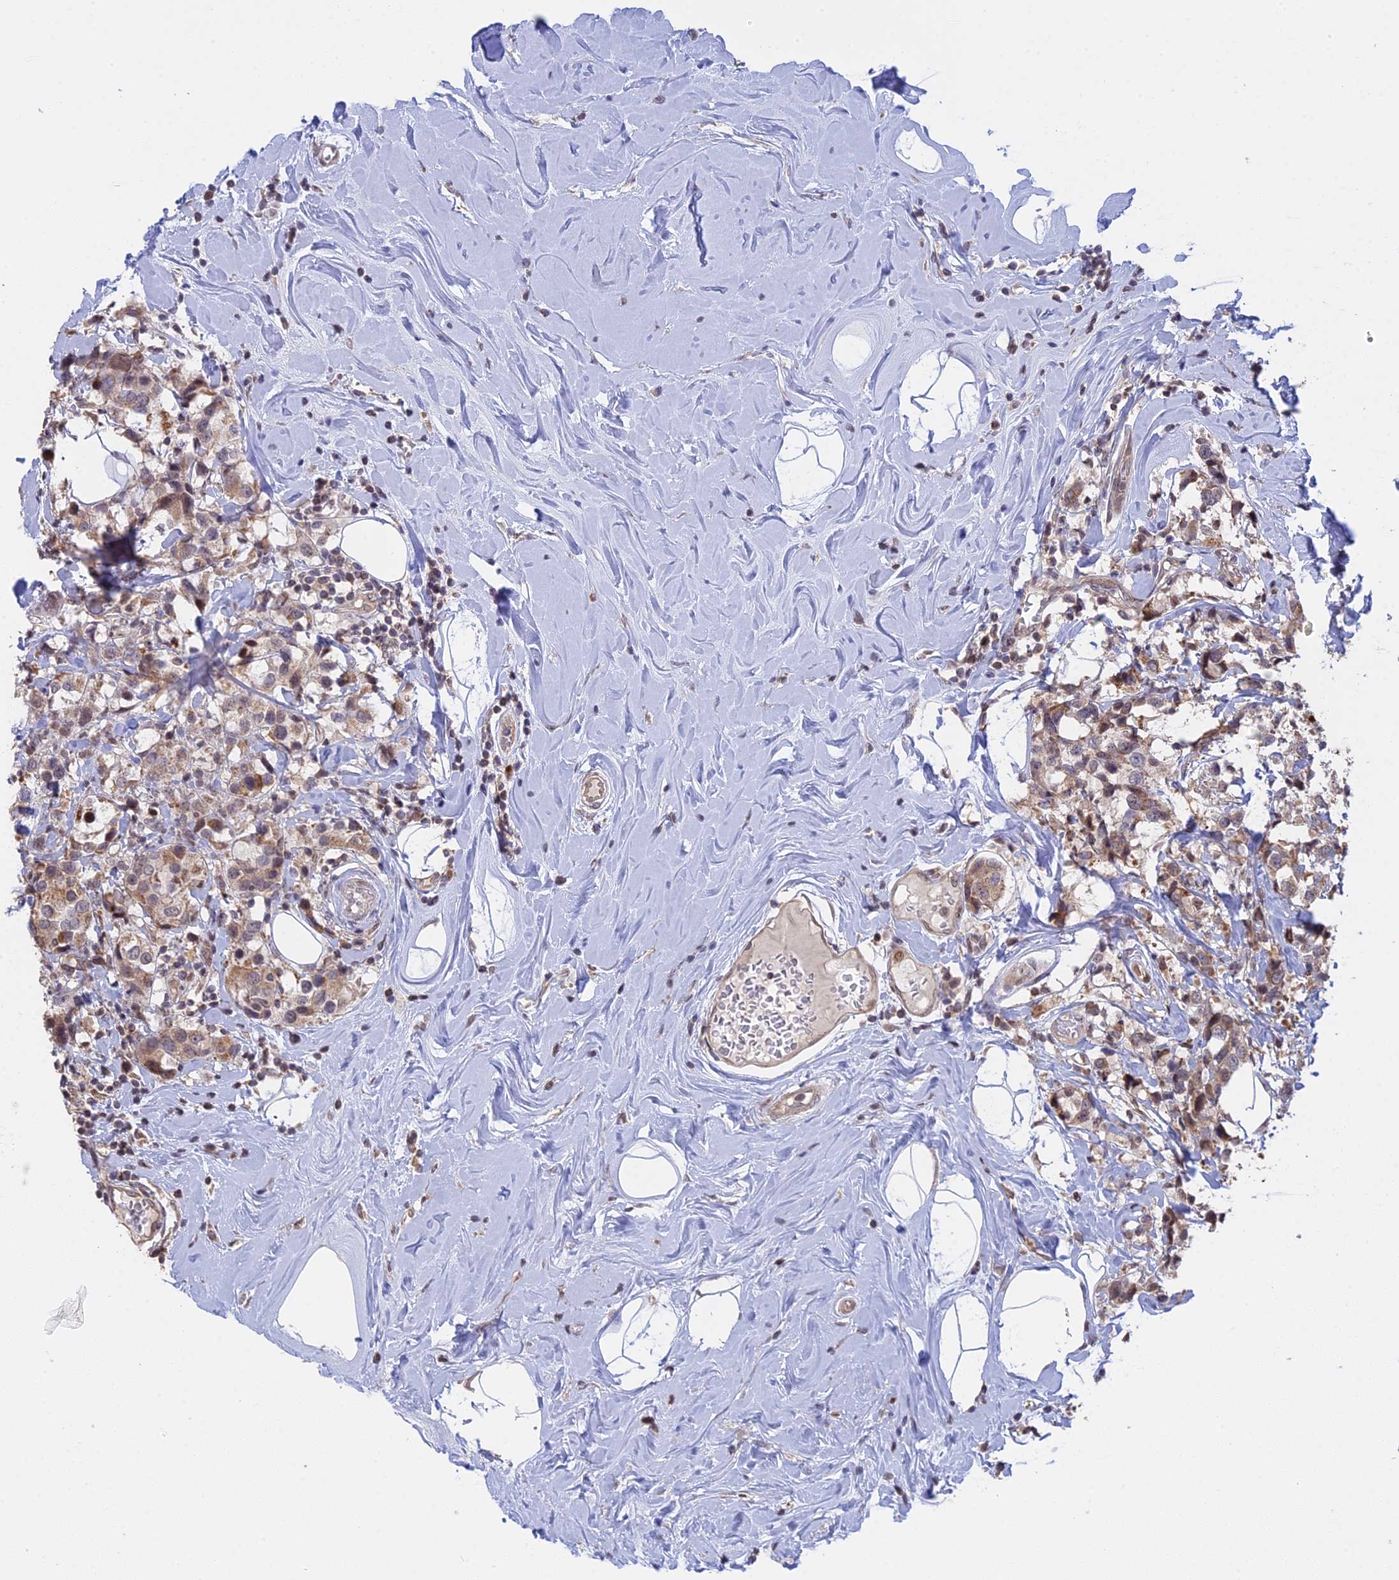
{"staining": {"intensity": "weak", "quantity": "25%-75%", "location": "cytoplasmic/membranous"}, "tissue": "breast cancer", "cell_type": "Tumor cells", "image_type": "cancer", "snomed": [{"axis": "morphology", "description": "Lobular carcinoma"}, {"axis": "topography", "description": "Breast"}], "caption": "Immunohistochemical staining of breast lobular carcinoma exhibits low levels of weak cytoplasmic/membranous protein positivity in about 25%-75% of tumor cells.", "gene": "GSKIP", "patient": {"sex": "female", "age": 59}}